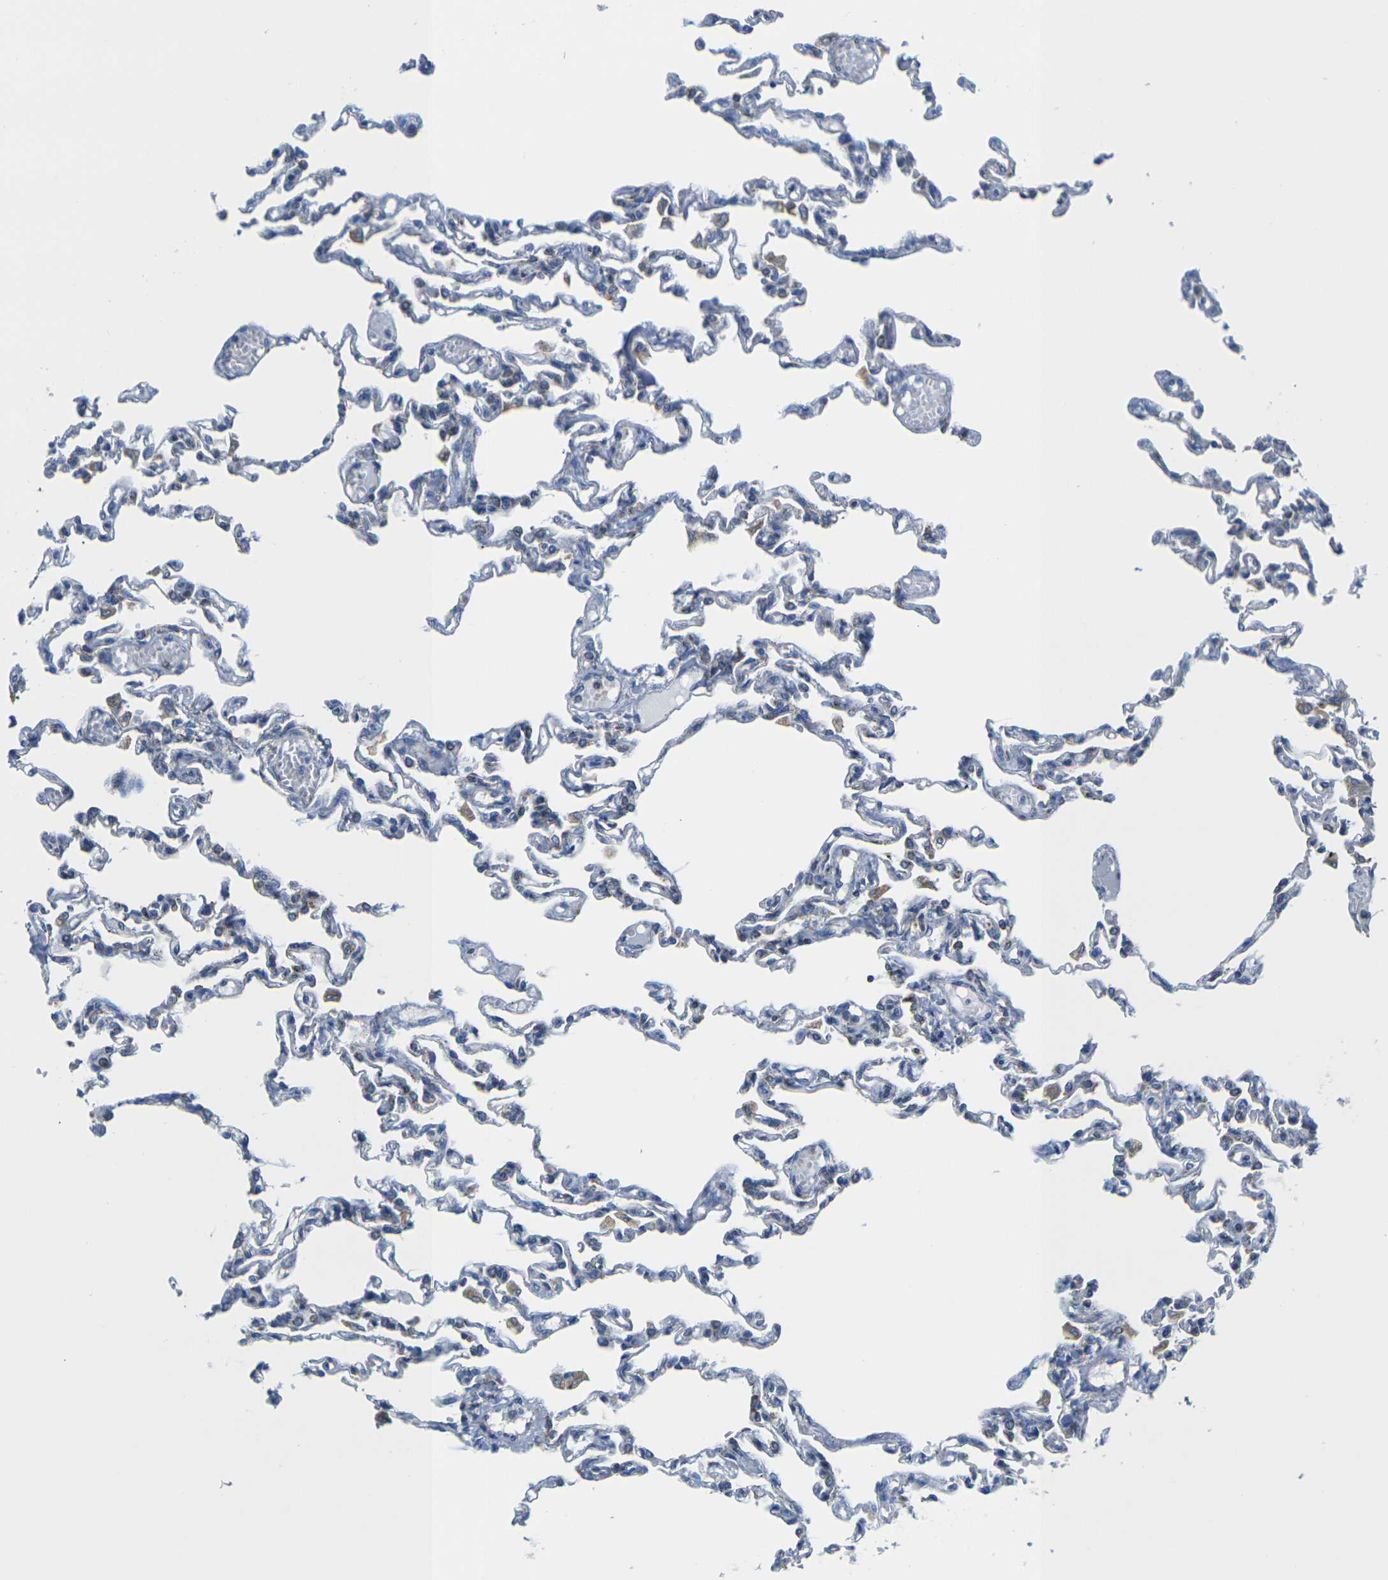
{"staining": {"intensity": "negative", "quantity": "none", "location": "none"}, "tissue": "lung", "cell_type": "Alveolar cells", "image_type": "normal", "snomed": [{"axis": "morphology", "description": "Normal tissue, NOS"}, {"axis": "topography", "description": "Lung"}], "caption": "This is an IHC histopathology image of benign human lung. There is no staining in alveolar cells.", "gene": "TMEM204", "patient": {"sex": "male", "age": 21}}